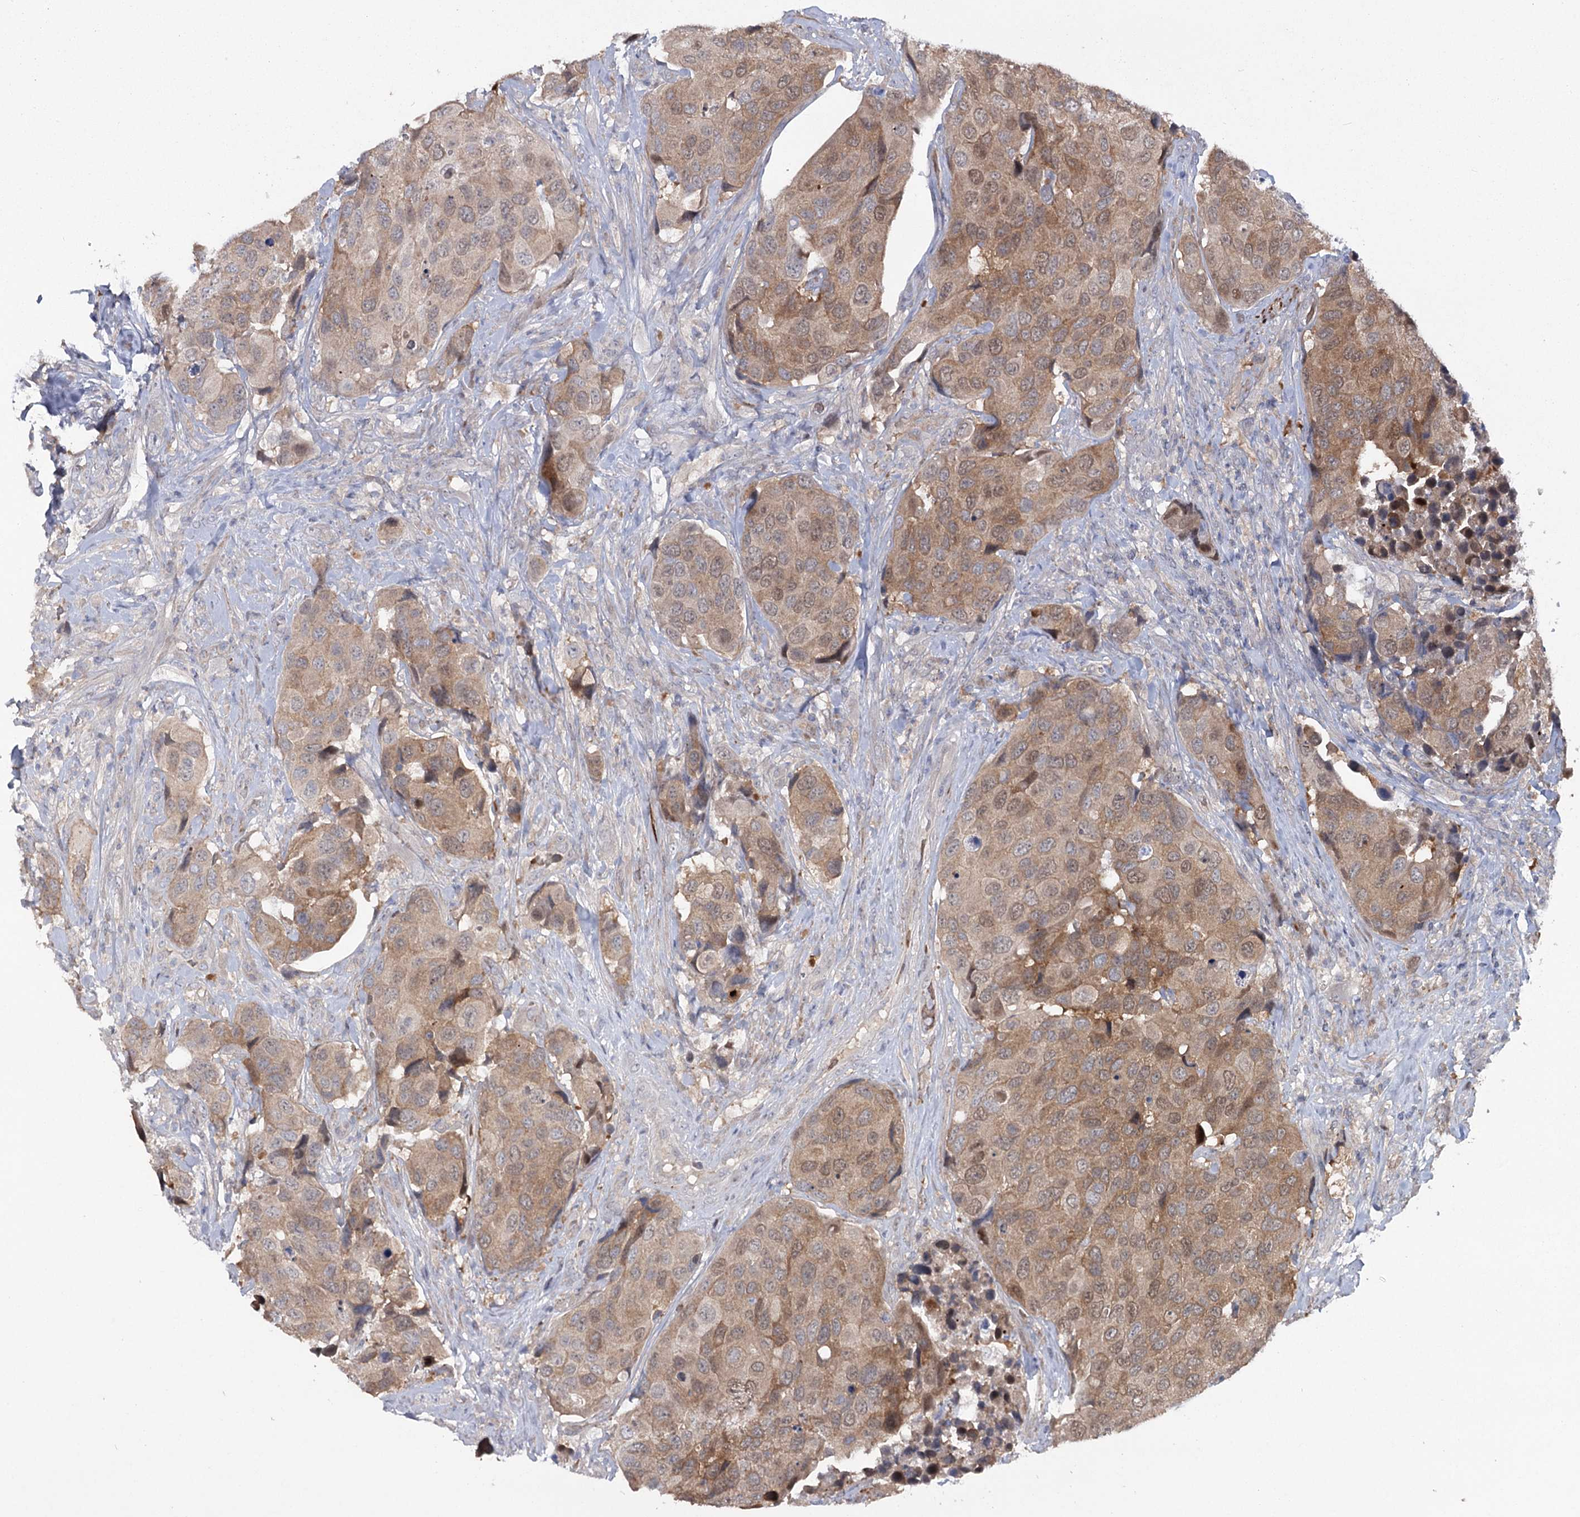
{"staining": {"intensity": "moderate", "quantity": ">75%", "location": "cytoplasmic/membranous,nuclear"}, "tissue": "urothelial cancer", "cell_type": "Tumor cells", "image_type": "cancer", "snomed": [{"axis": "morphology", "description": "Urothelial carcinoma, High grade"}, {"axis": "topography", "description": "Urinary bladder"}], "caption": "Human urothelial cancer stained with a brown dye exhibits moderate cytoplasmic/membranous and nuclear positive expression in approximately >75% of tumor cells.", "gene": "MAP3K13", "patient": {"sex": "male", "age": 74}}